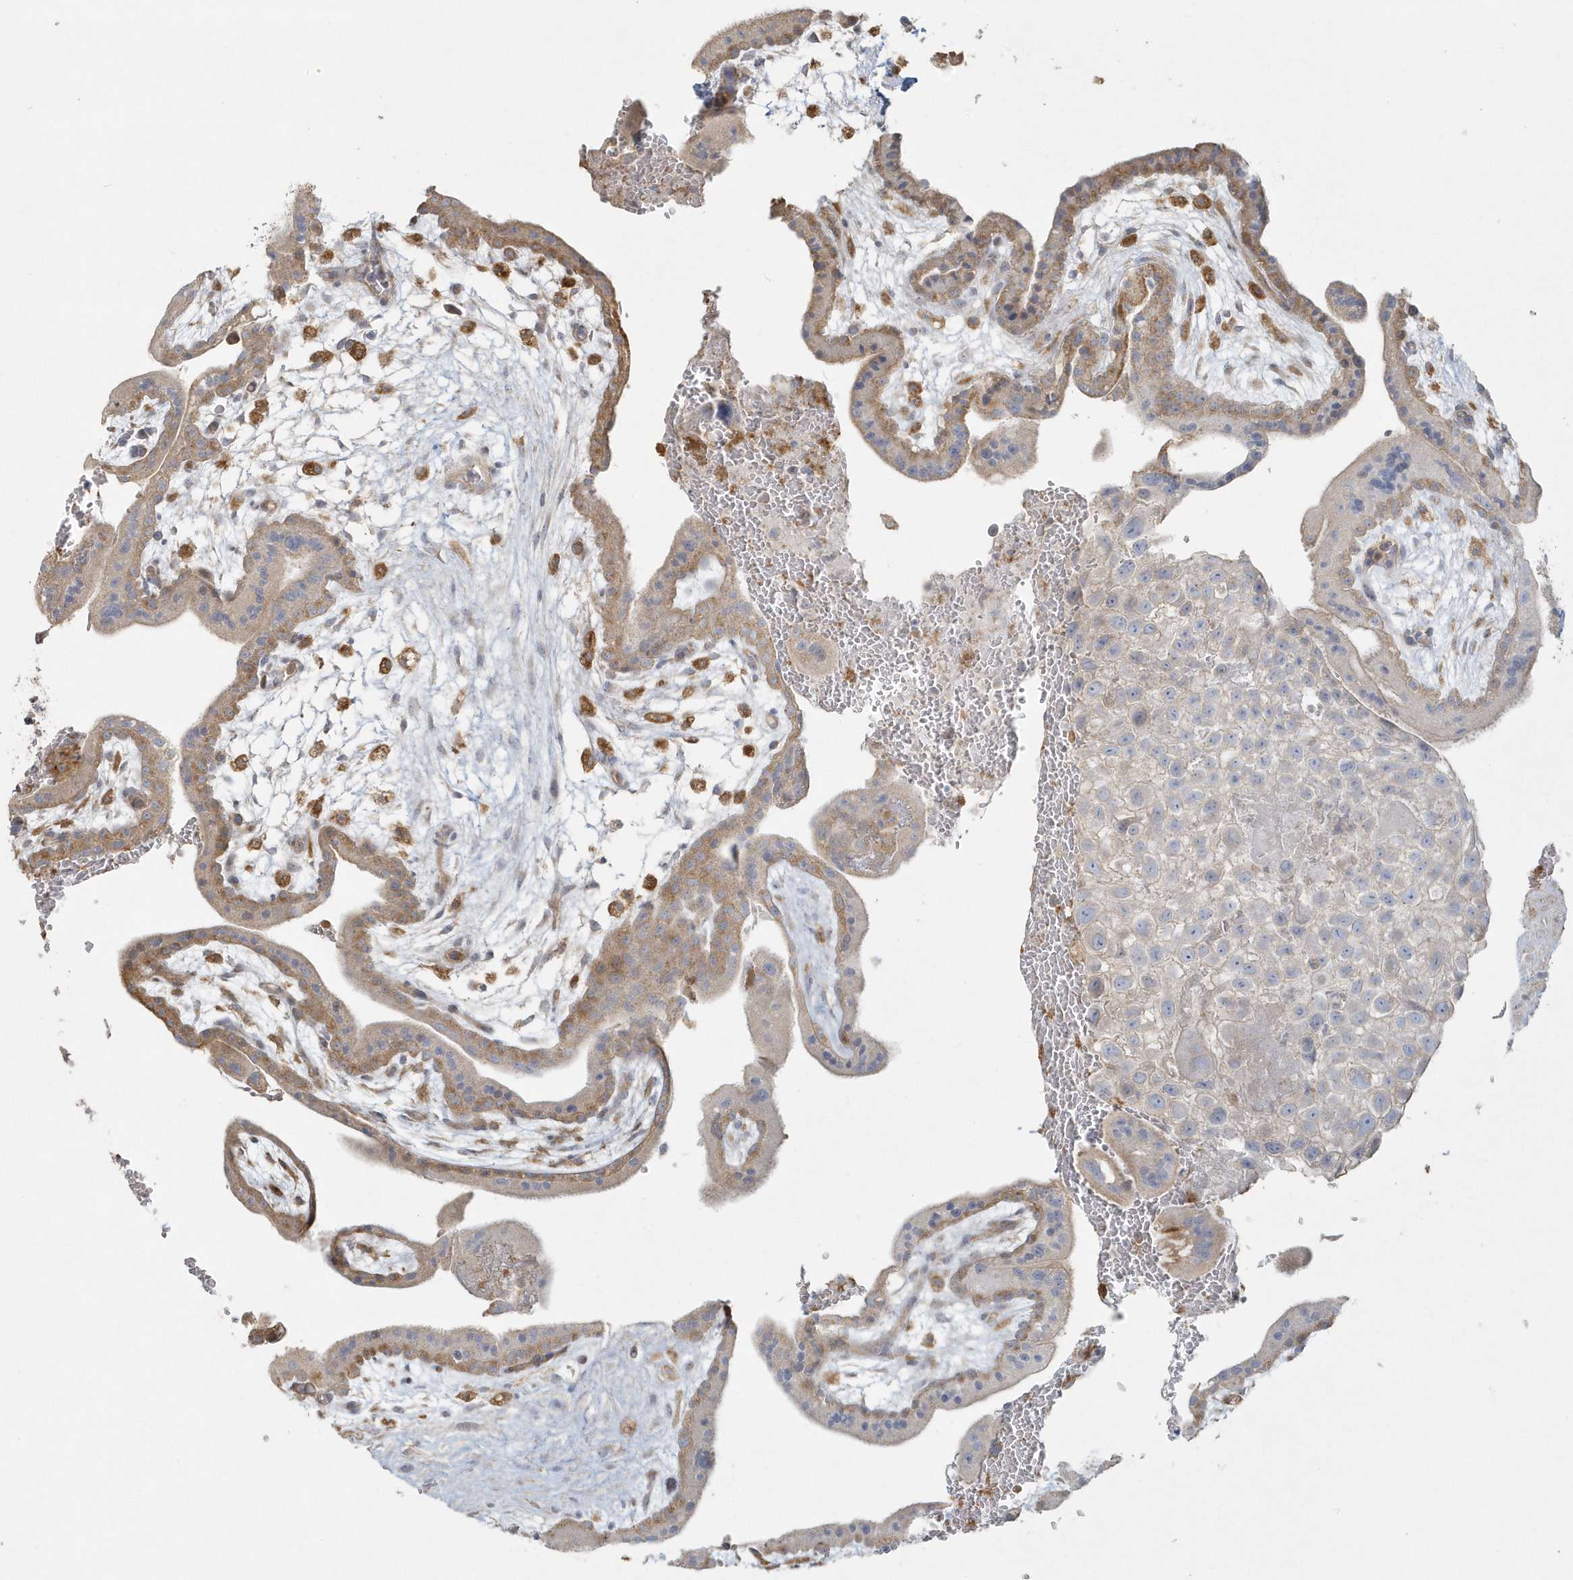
{"staining": {"intensity": "weak", "quantity": "<25%", "location": "cytoplasmic/membranous"}, "tissue": "placenta", "cell_type": "Decidual cells", "image_type": "normal", "snomed": [{"axis": "morphology", "description": "Normal tissue, NOS"}, {"axis": "topography", "description": "Placenta"}], "caption": "Decidual cells show no significant protein positivity in normal placenta.", "gene": "BLTP3A", "patient": {"sex": "female", "age": 35}}